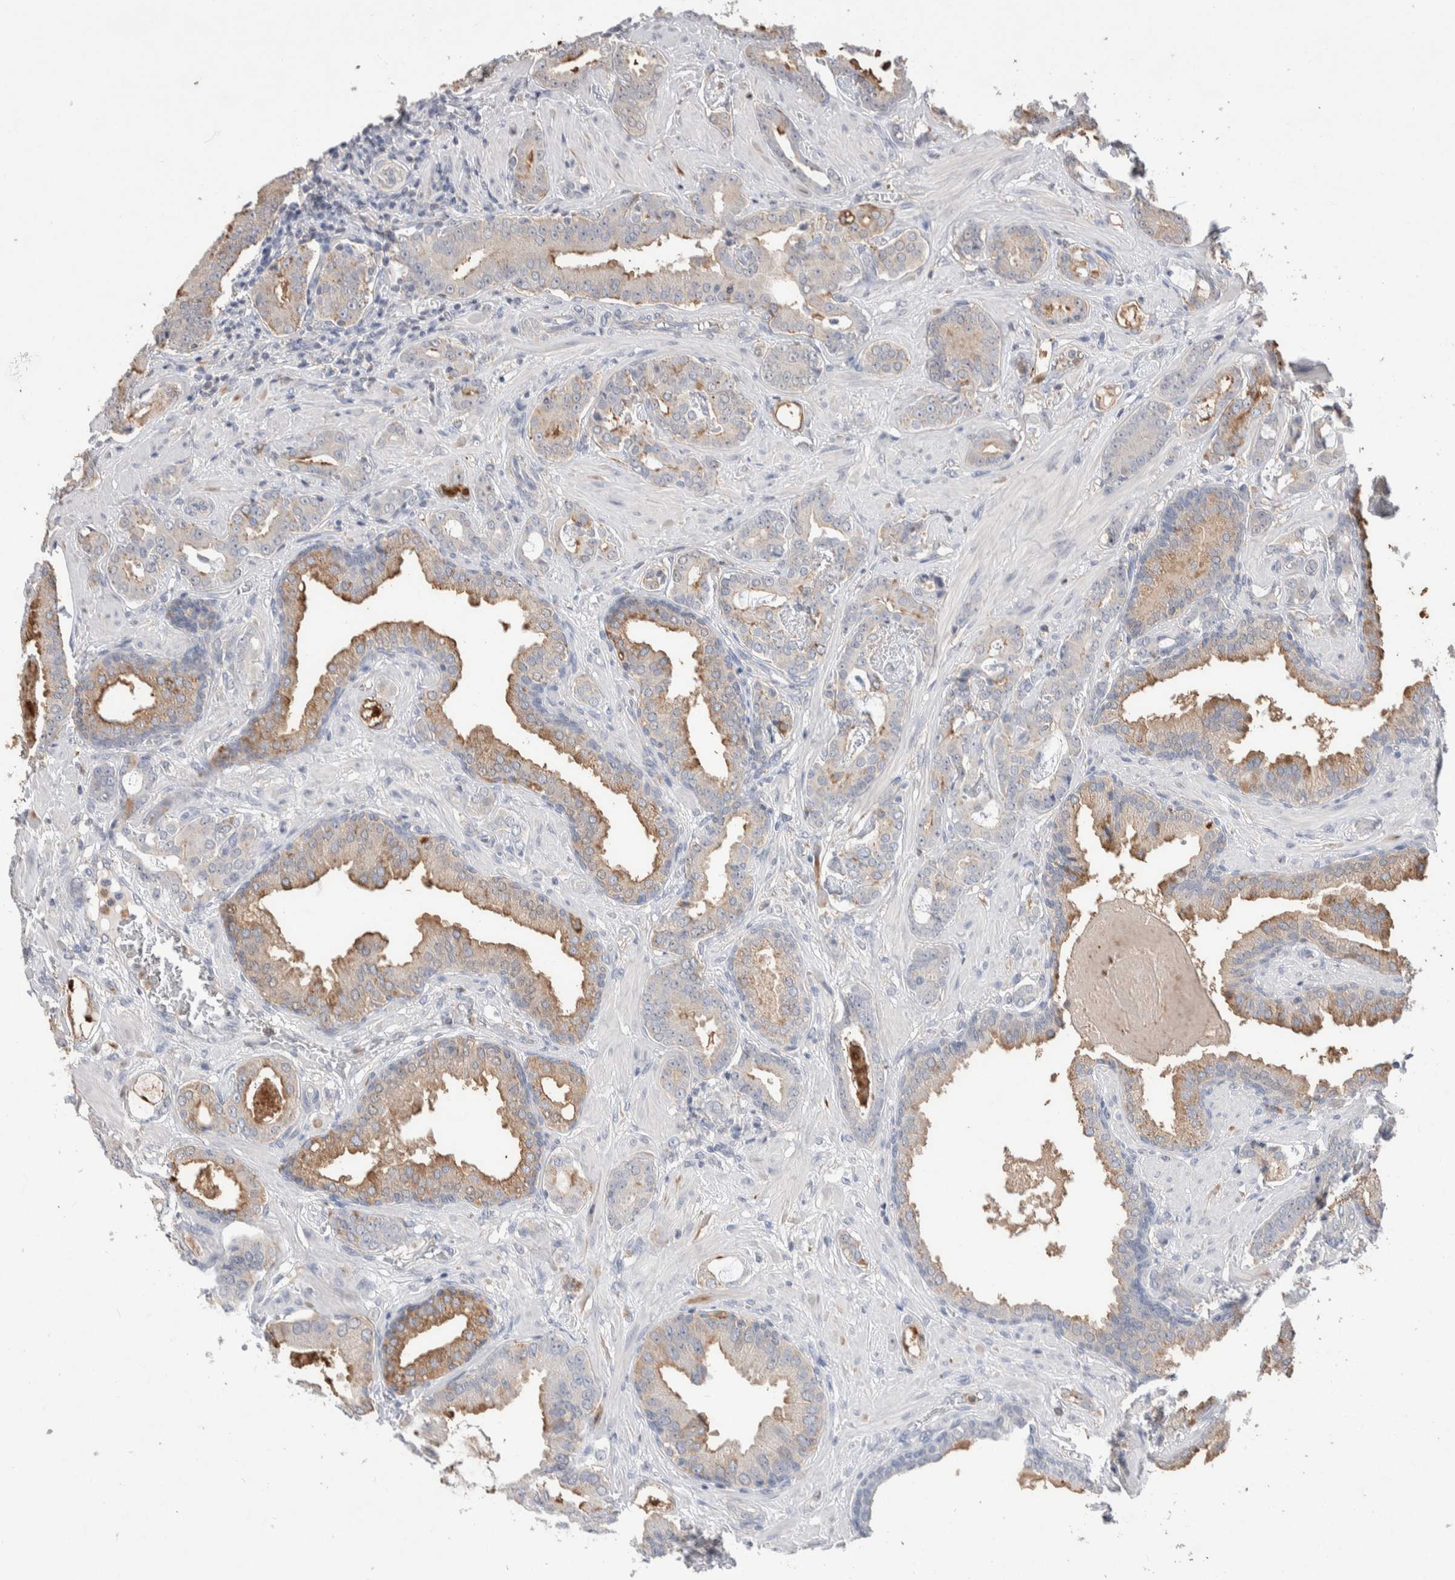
{"staining": {"intensity": "moderate", "quantity": "<25%", "location": "cytoplasmic/membranous"}, "tissue": "prostate cancer", "cell_type": "Tumor cells", "image_type": "cancer", "snomed": [{"axis": "morphology", "description": "Adenocarcinoma, Low grade"}, {"axis": "topography", "description": "Prostate"}], "caption": "Prostate cancer stained with a protein marker shows moderate staining in tumor cells.", "gene": "FFAR2", "patient": {"sex": "male", "age": 53}}